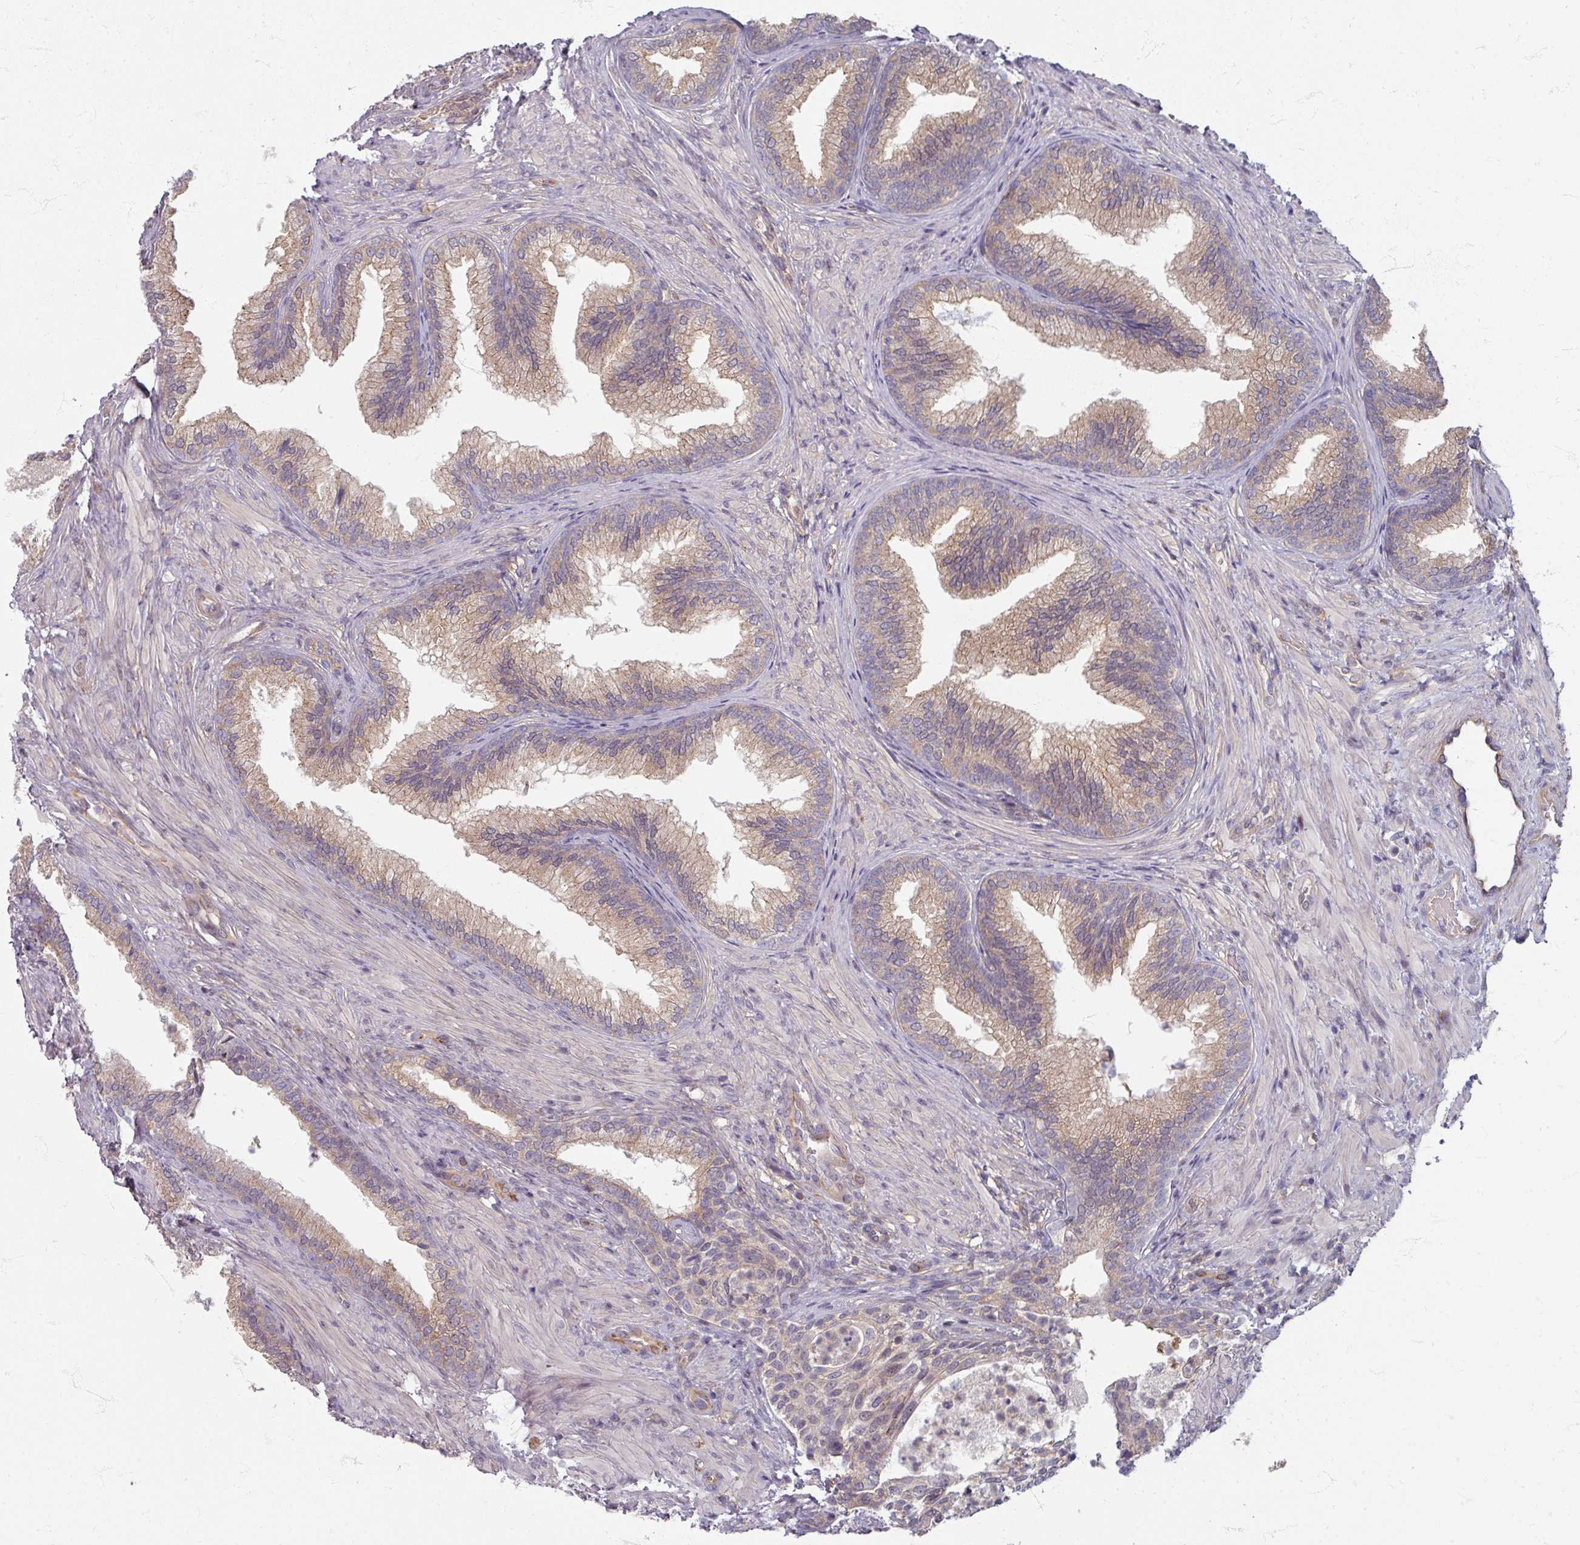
{"staining": {"intensity": "weak", "quantity": ">75%", "location": "cytoplasmic/membranous"}, "tissue": "prostate", "cell_type": "Glandular cells", "image_type": "normal", "snomed": [{"axis": "morphology", "description": "Normal tissue, NOS"}, {"axis": "topography", "description": "Prostate"}], "caption": "Prostate stained with DAB (3,3'-diaminobenzidine) immunohistochemistry reveals low levels of weak cytoplasmic/membranous positivity in approximately >75% of glandular cells. Using DAB (3,3'-diaminobenzidine) (brown) and hematoxylin (blue) stains, captured at high magnification using brightfield microscopy.", "gene": "STAM", "patient": {"sex": "male", "age": 76}}